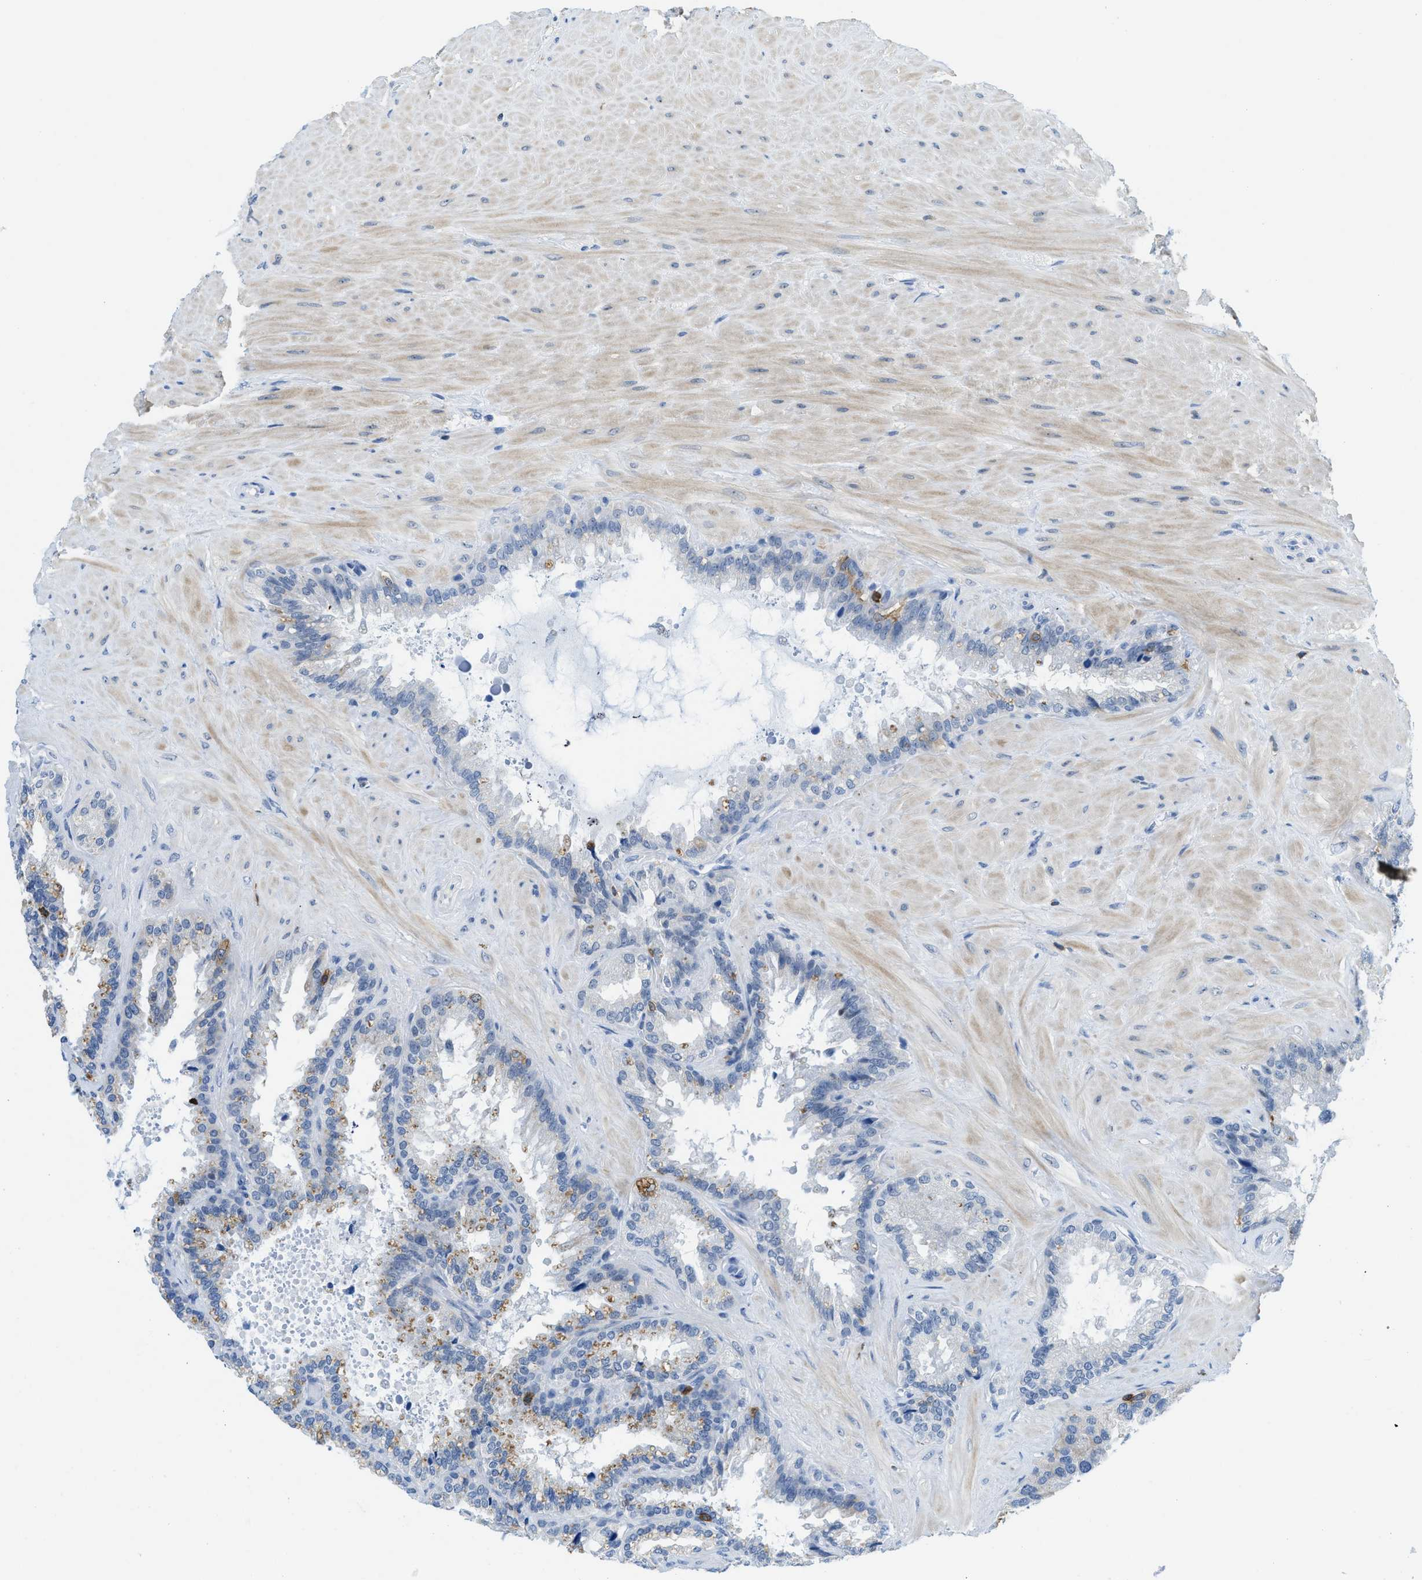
{"staining": {"intensity": "negative", "quantity": "none", "location": "none"}, "tissue": "seminal vesicle", "cell_type": "Glandular cells", "image_type": "normal", "snomed": [{"axis": "morphology", "description": "Normal tissue, NOS"}, {"axis": "topography", "description": "Seminal veicle"}], "caption": "Glandular cells show no significant expression in normal seminal vesicle.", "gene": "FAM151A", "patient": {"sex": "male", "age": 46}}